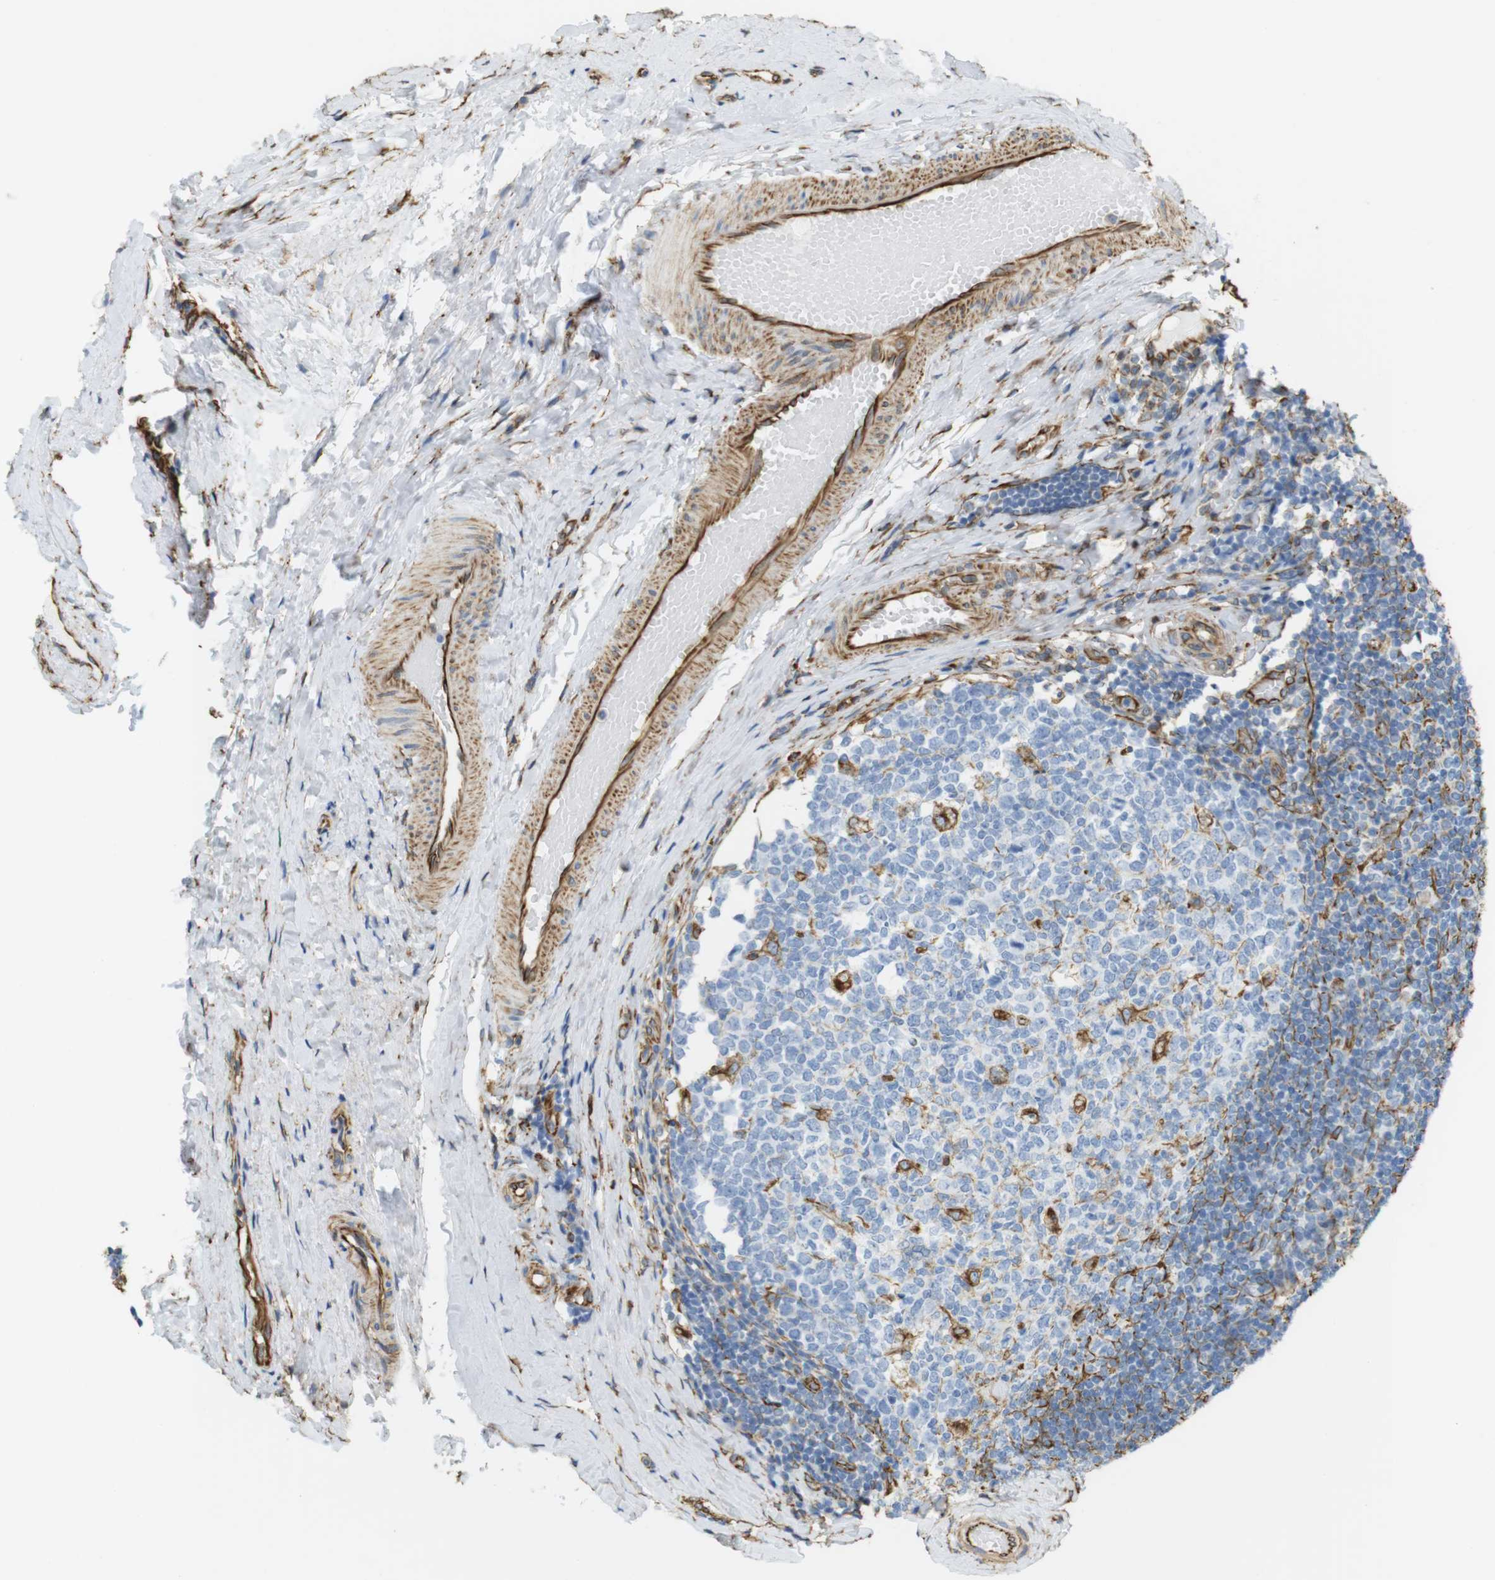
{"staining": {"intensity": "moderate", "quantity": "<25%", "location": "cytoplasmic/membranous"}, "tissue": "tonsil", "cell_type": "Germinal center cells", "image_type": "normal", "snomed": [{"axis": "morphology", "description": "Normal tissue, NOS"}, {"axis": "topography", "description": "Tonsil"}], "caption": "A brown stain highlights moderate cytoplasmic/membranous staining of a protein in germinal center cells of unremarkable human tonsil. The staining was performed using DAB (3,3'-diaminobenzidine), with brown indicating positive protein expression. Nuclei are stained blue with hematoxylin.", "gene": "MS4A10", "patient": {"sex": "female", "age": 19}}